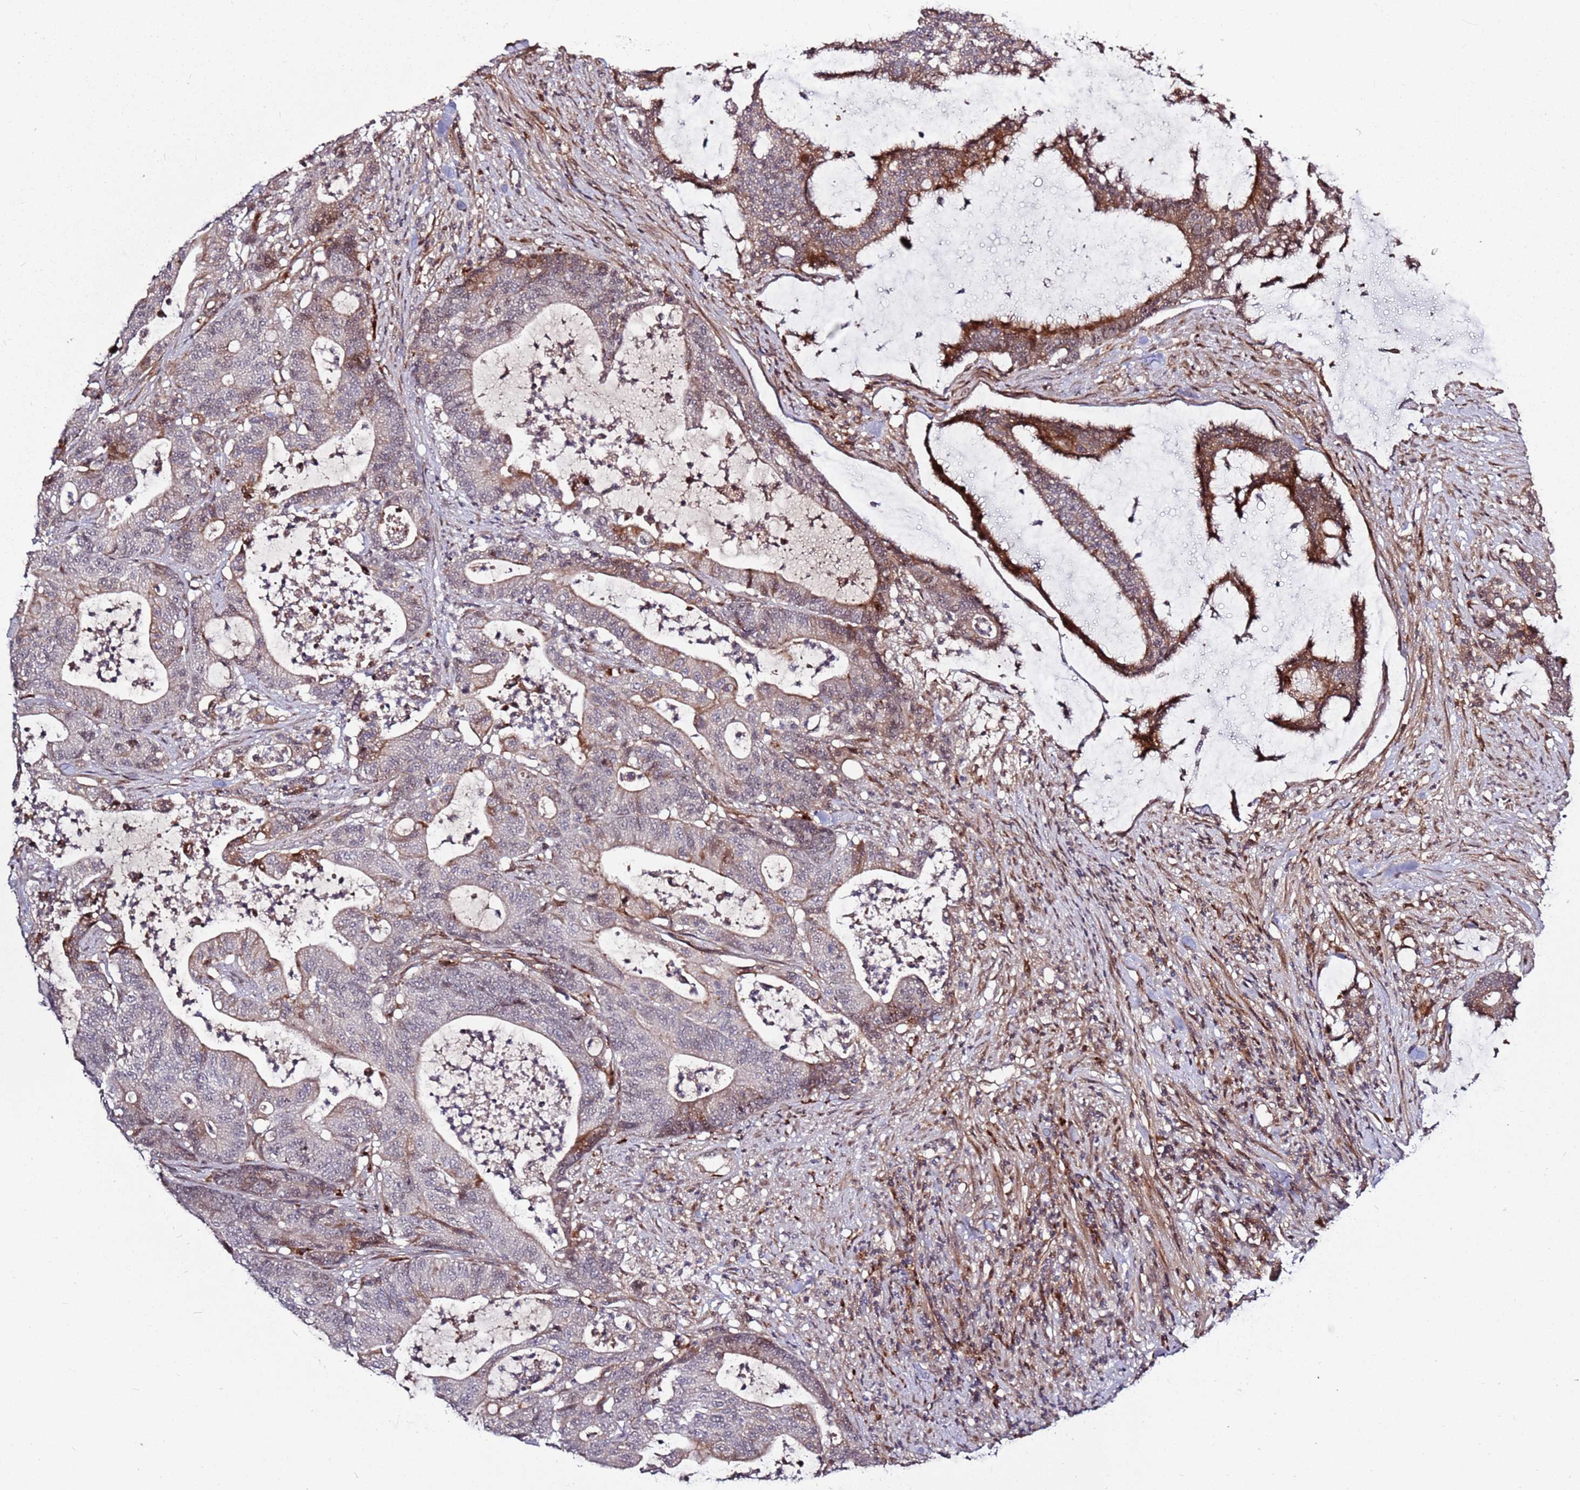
{"staining": {"intensity": "moderate", "quantity": "<25%", "location": "cytoplasmic/membranous"}, "tissue": "colorectal cancer", "cell_type": "Tumor cells", "image_type": "cancer", "snomed": [{"axis": "morphology", "description": "Adenocarcinoma, NOS"}, {"axis": "topography", "description": "Colon"}], "caption": "Immunohistochemical staining of human colorectal adenocarcinoma demonstrates moderate cytoplasmic/membranous protein staining in about <25% of tumor cells. (Brightfield microscopy of DAB IHC at high magnification).", "gene": "RHBDL1", "patient": {"sex": "female", "age": 84}}